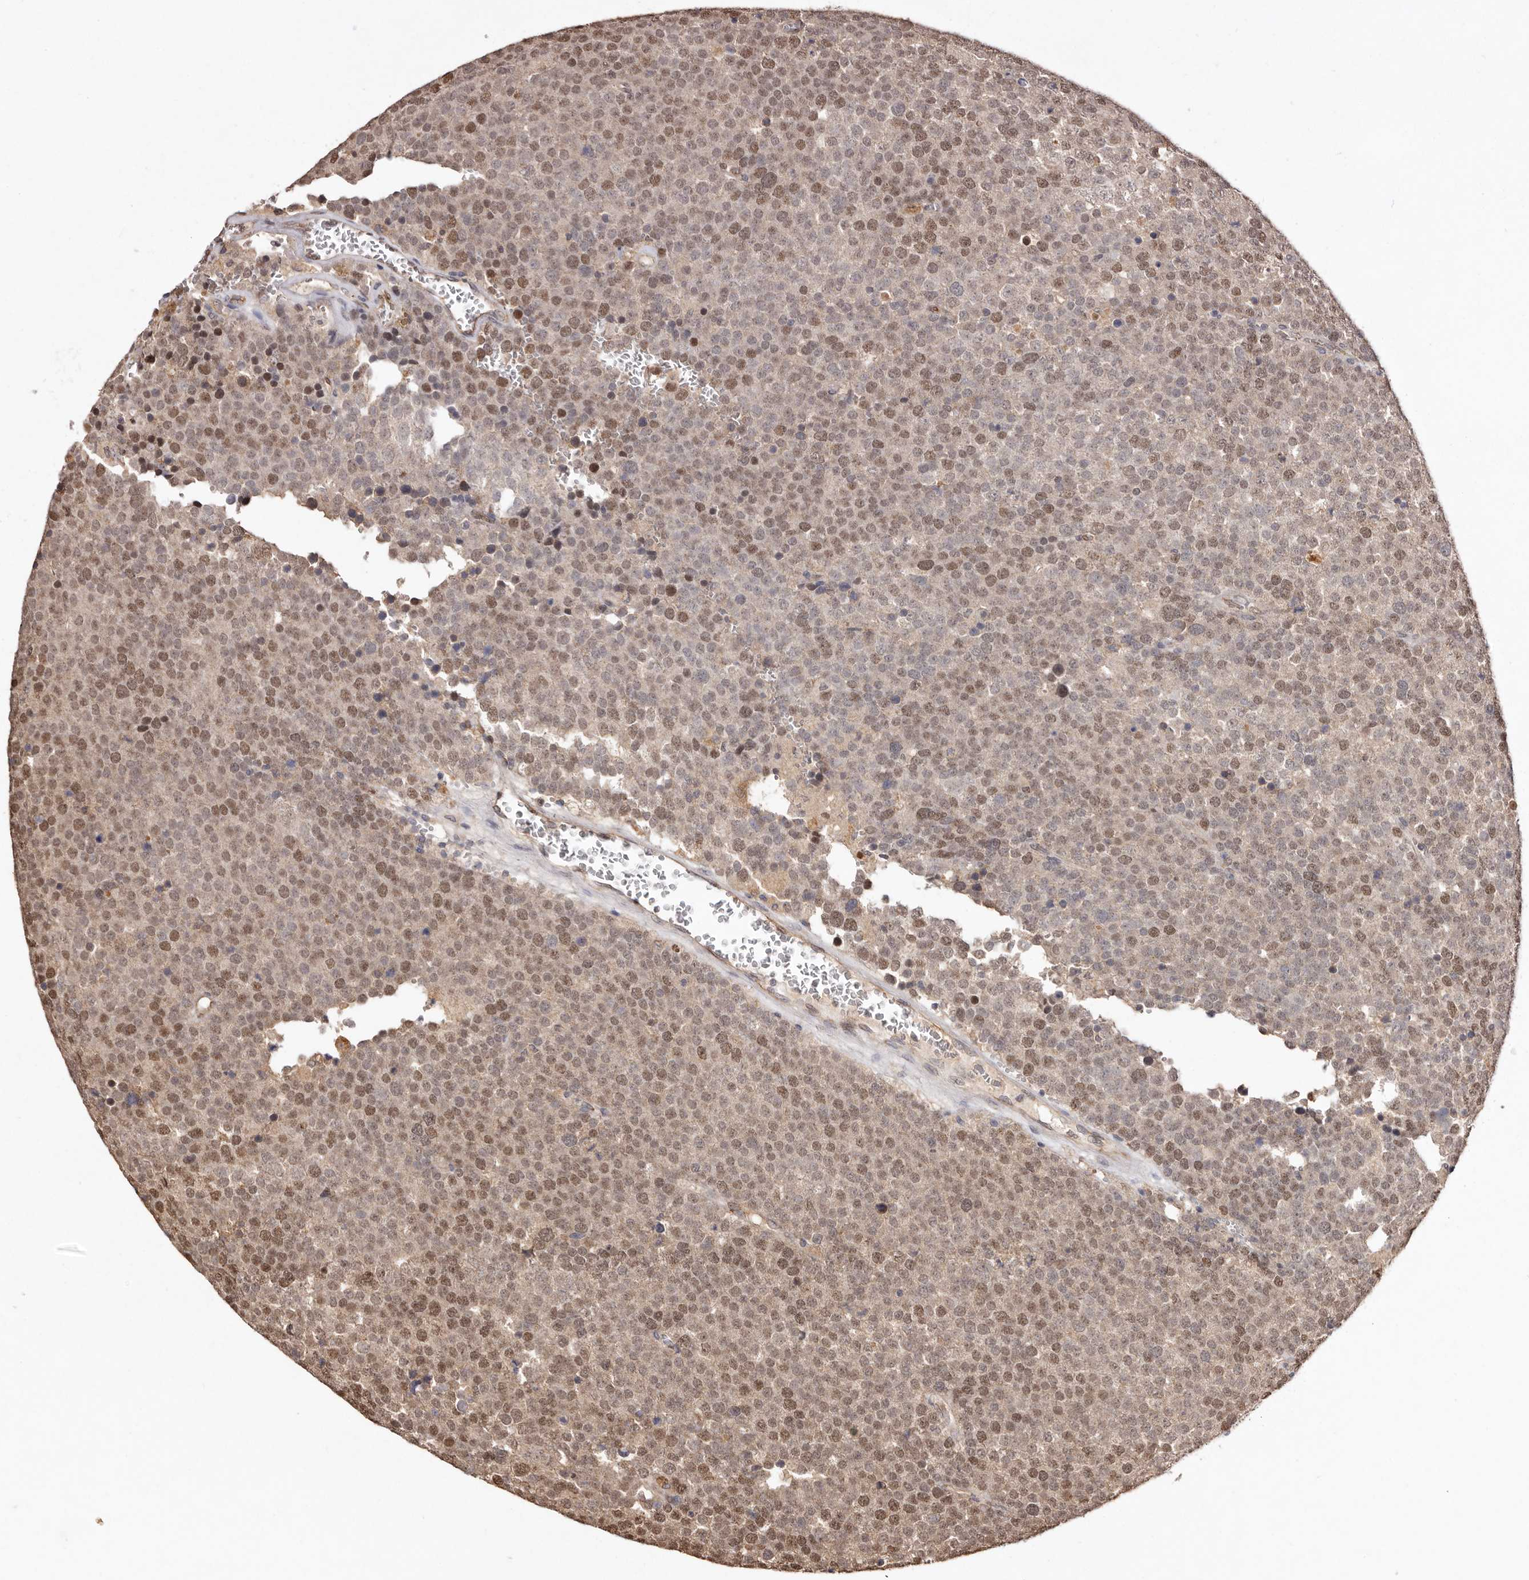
{"staining": {"intensity": "moderate", "quantity": "25%-75%", "location": "nuclear"}, "tissue": "testis cancer", "cell_type": "Tumor cells", "image_type": "cancer", "snomed": [{"axis": "morphology", "description": "Seminoma, NOS"}, {"axis": "topography", "description": "Testis"}], "caption": "Immunohistochemistry of testis seminoma exhibits medium levels of moderate nuclear staining in approximately 25%-75% of tumor cells.", "gene": "NOTCH1", "patient": {"sex": "male", "age": 71}}